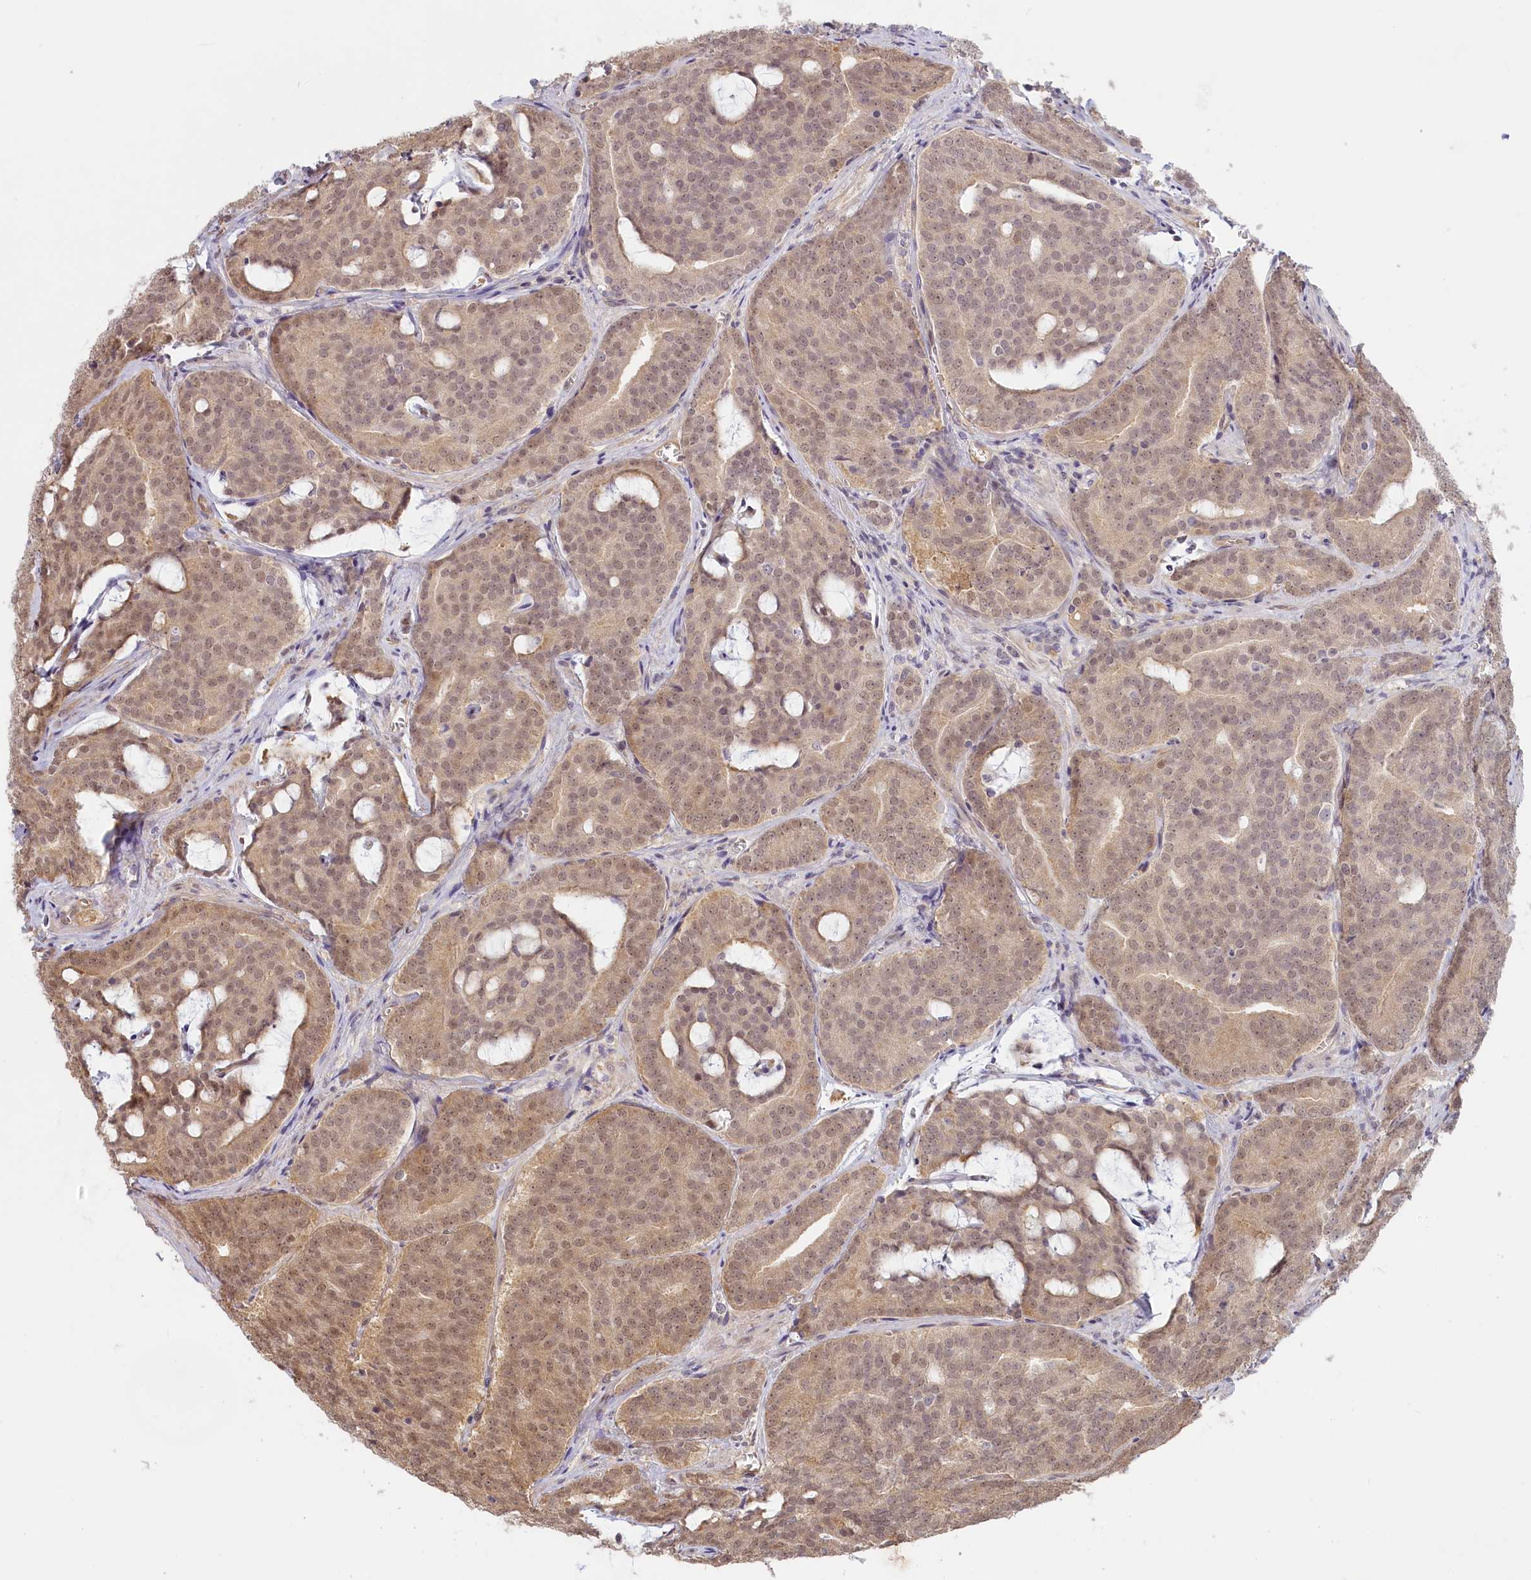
{"staining": {"intensity": "moderate", "quantity": ">75%", "location": "nuclear"}, "tissue": "prostate cancer", "cell_type": "Tumor cells", "image_type": "cancer", "snomed": [{"axis": "morphology", "description": "Adenocarcinoma, High grade"}, {"axis": "topography", "description": "Prostate"}], "caption": "Immunohistochemistry (DAB) staining of human prostate cancer shows moderate nuclear protein expression in approximately >75% of tumor cells.", "gene": "C19orf44", "patient": {"sex": "male", "age": 55}}